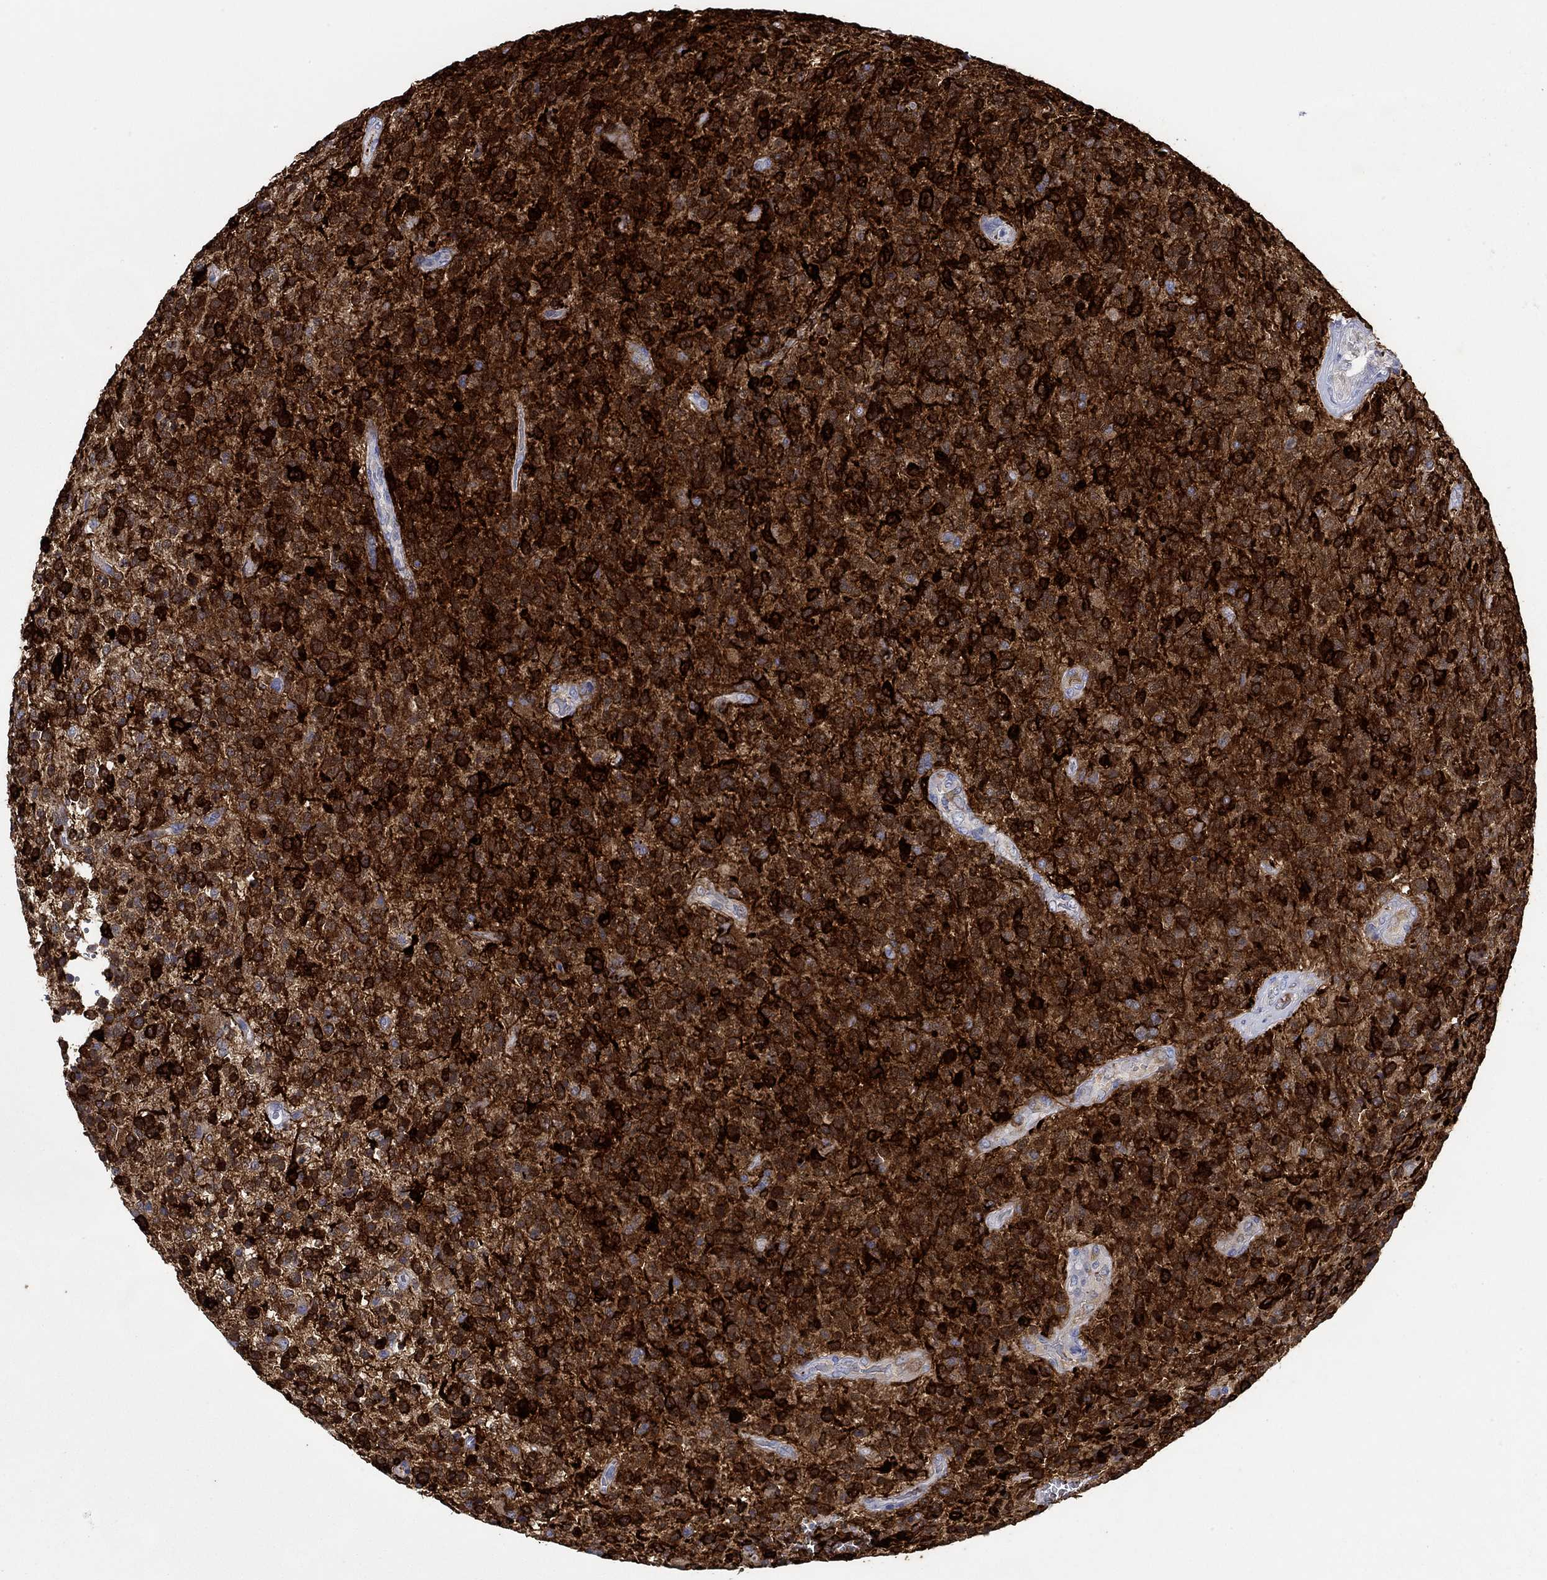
{"staining": {"intensity": "strong", "quantity": "25%-75%", "location": "cytoplasmic/membranous"}, "tissue": "glioma", "cell_type": "Tumor cells", "image_type": "cancer", "snomed": [{"axis": "morphology", "description": "Glioma, malignant, High grade"}, {"axis": "topography", "description": "Brain"}], "caption": "Protein analysis of malignant high-grade glioma tissue reveals strong cytoplasmic/membranous staining in about 25%-75% of tumor cells. (IHC, brightfield microscopy, high magnification).", "gene": "SLC27A3", "patient": {"sex": "male", "age": 56}}